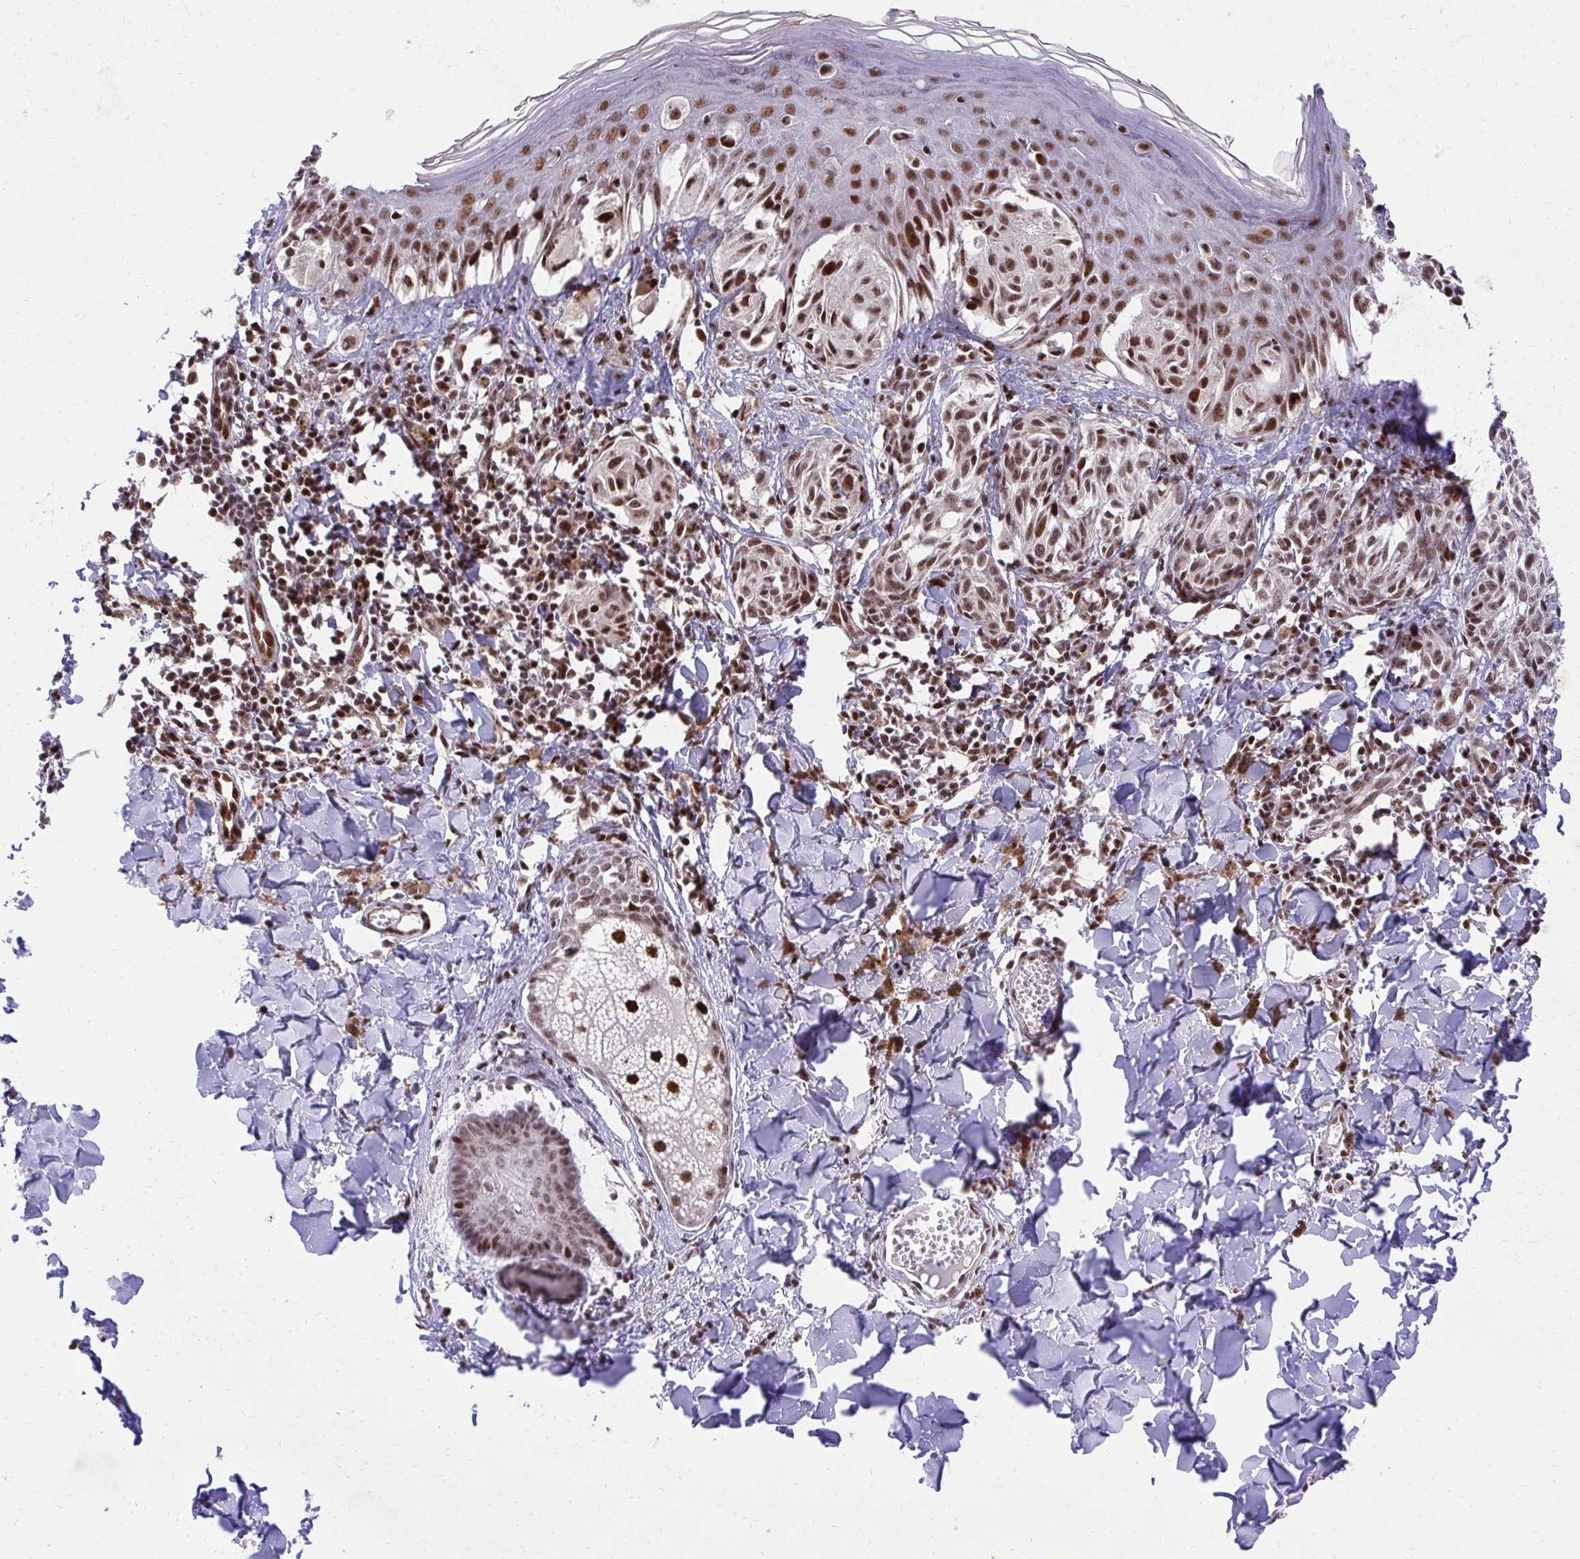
{"staining": {"intensity": "moderate", "quantity": ">75%", "location": "nuclear"}, "tissue": "melanoma", "cell_type": "Tumor cells", "image_type": "cancer", "snomed": [{"axis": "morphology", "description": "Malignant melanoma, NOS"}, {"axis": "topography", "description": "Skin"}], "caption": "A brown stain labels moderate nuclear expression of a protein in malignant melanoma tumor cells.", "gene": "HOXA4", "patient": {"sex": "female", "age": 38}}